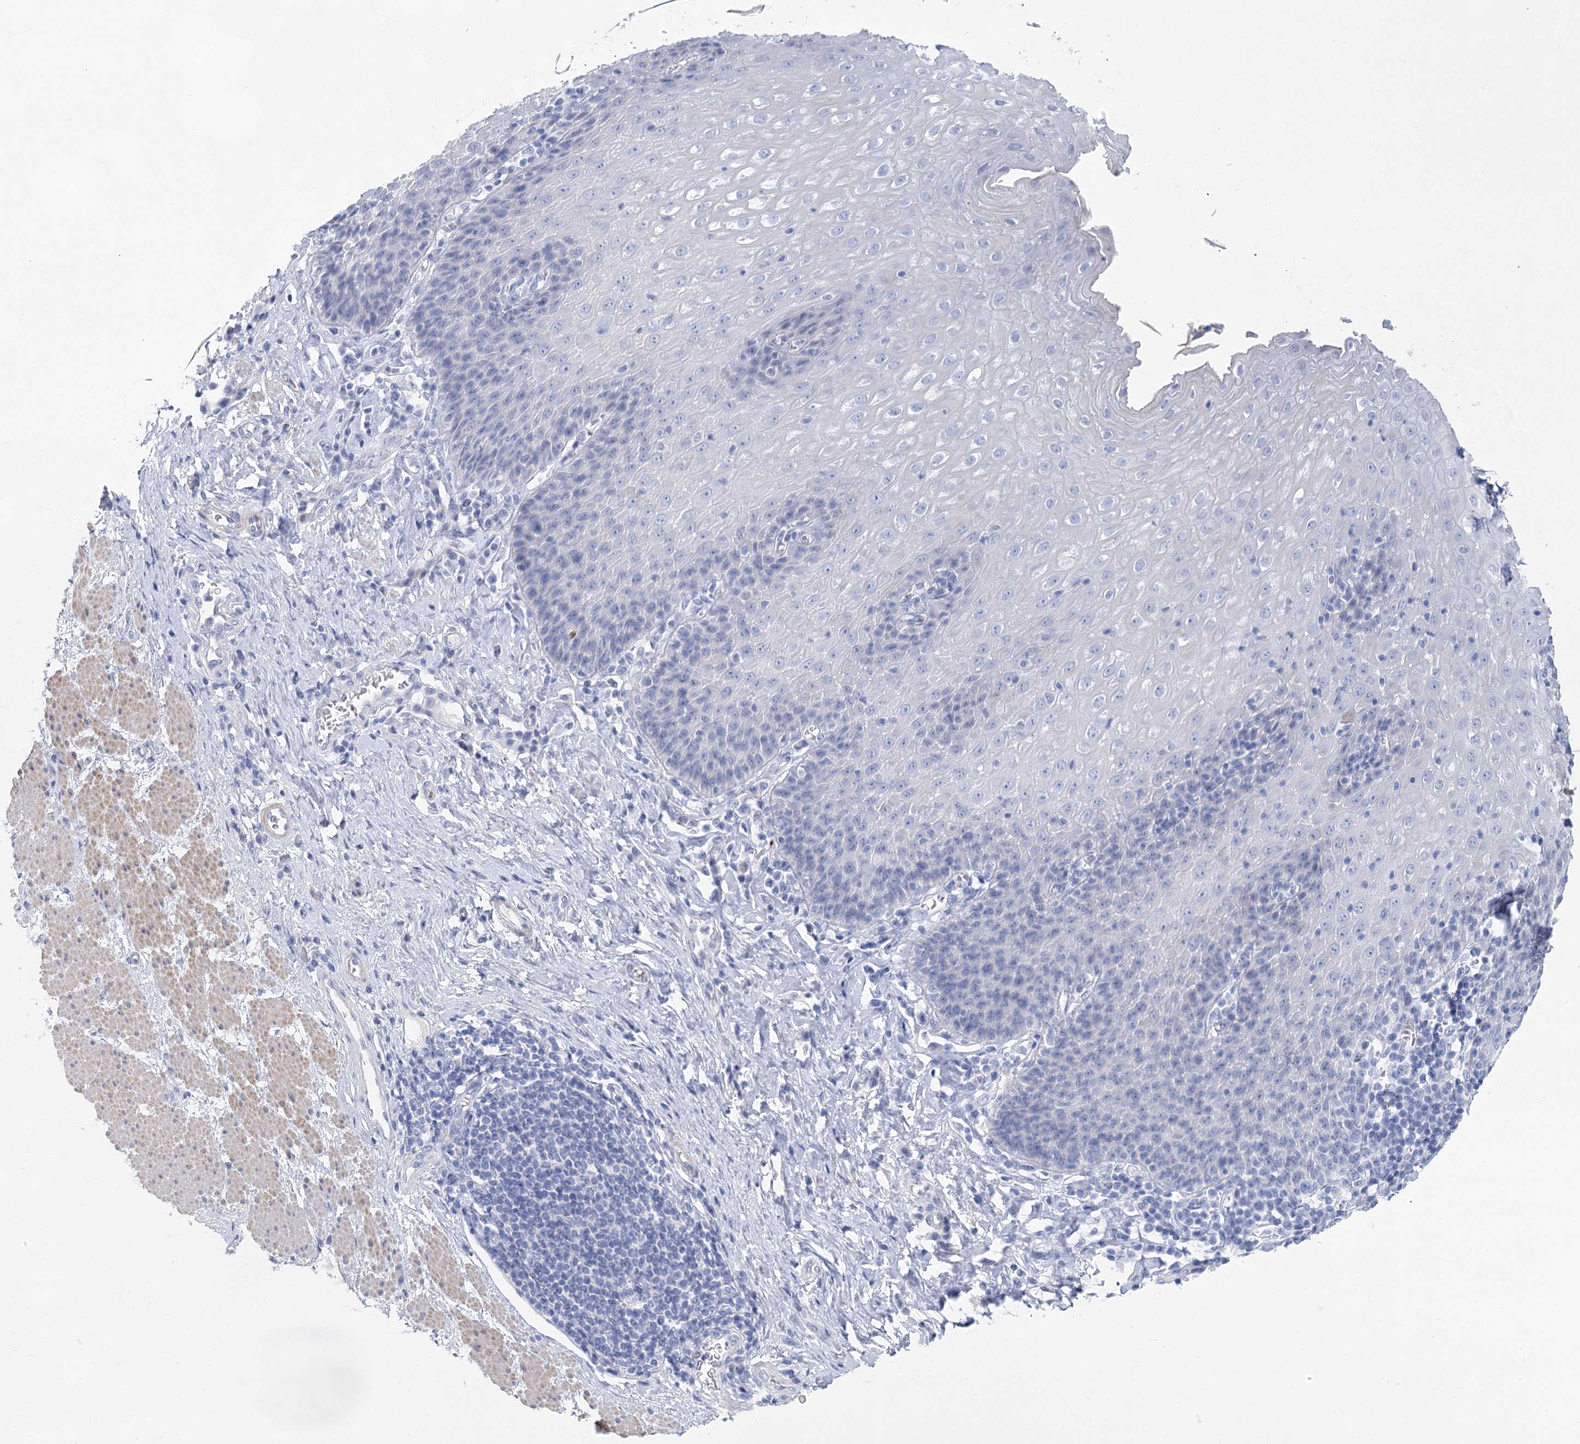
{"staining": {"intensity": "negative", "quantity": "none", "location": "none"}, "tissue": "esophagus", "cell_type": "Squamous epithelial cells", "image_type": "normal", "snomed": [{"axis": "morphology", "description": "Normal tissue, NOS"}, {"axis": "topography", "description": "Esophagus"}], "caption": "Immunohistochemical staining of benign human esophagus shows no significant staining in squamous epithelial cells.", "gene": "WDR74", "patient": {"sex": "female", "age": 61}}